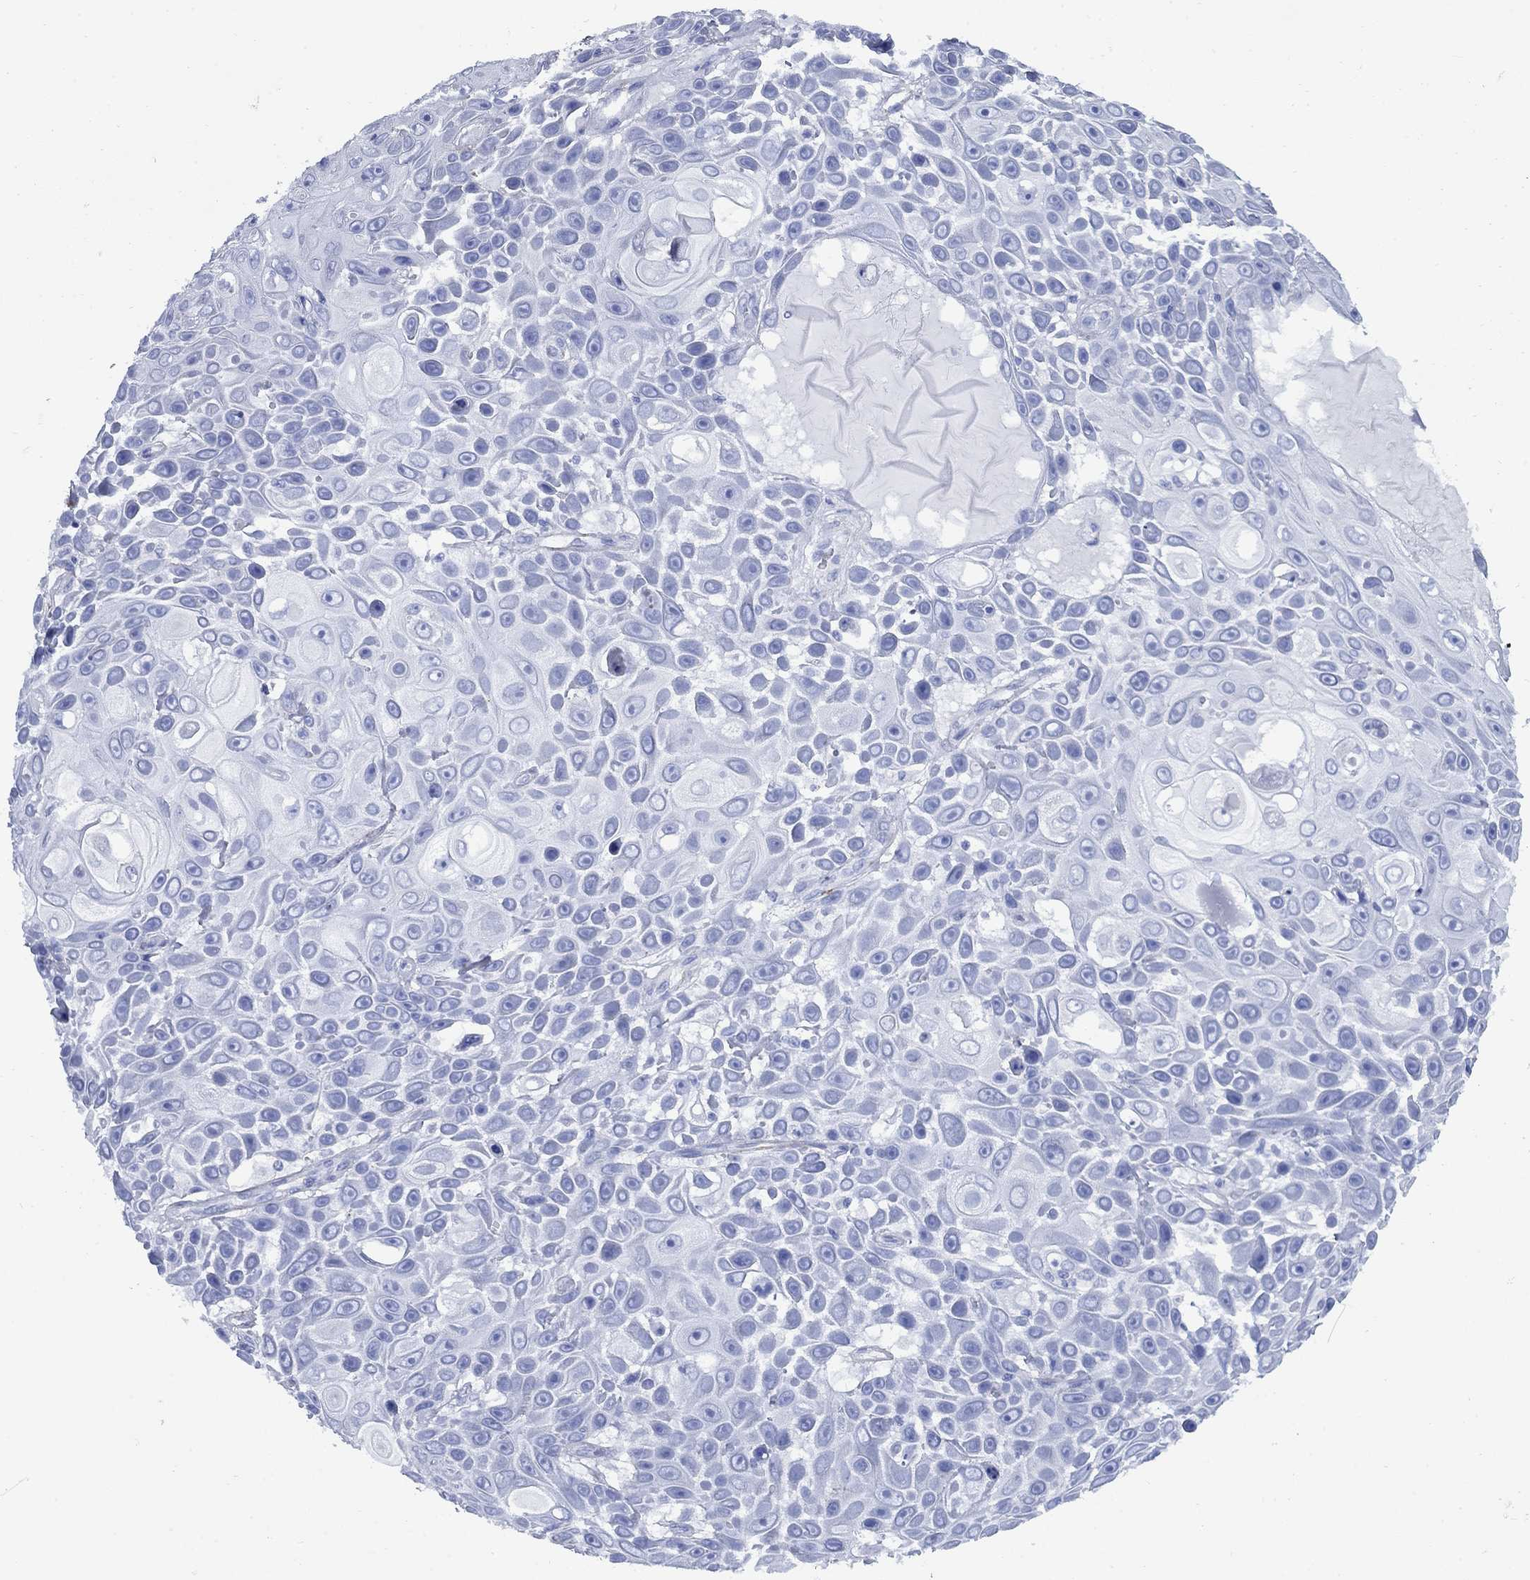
{"staining": {"intensity": "negative", "quantity": "none", "location": "none"}, "tissue": "skin cancer", "cell_type": "Tumor cells", "image_type": "cancer", "snomed": [{"axis": "morphology", "description": "Squamous cell carcinoma, NOS"}, {"axis": "topography", "description": "Skin"}], "caption": "Protein analysis of skin cancer demonstrates no significant staining in tumor cells.", "gene": "VTN", "patient": {"sex": "male", "age": 82}}